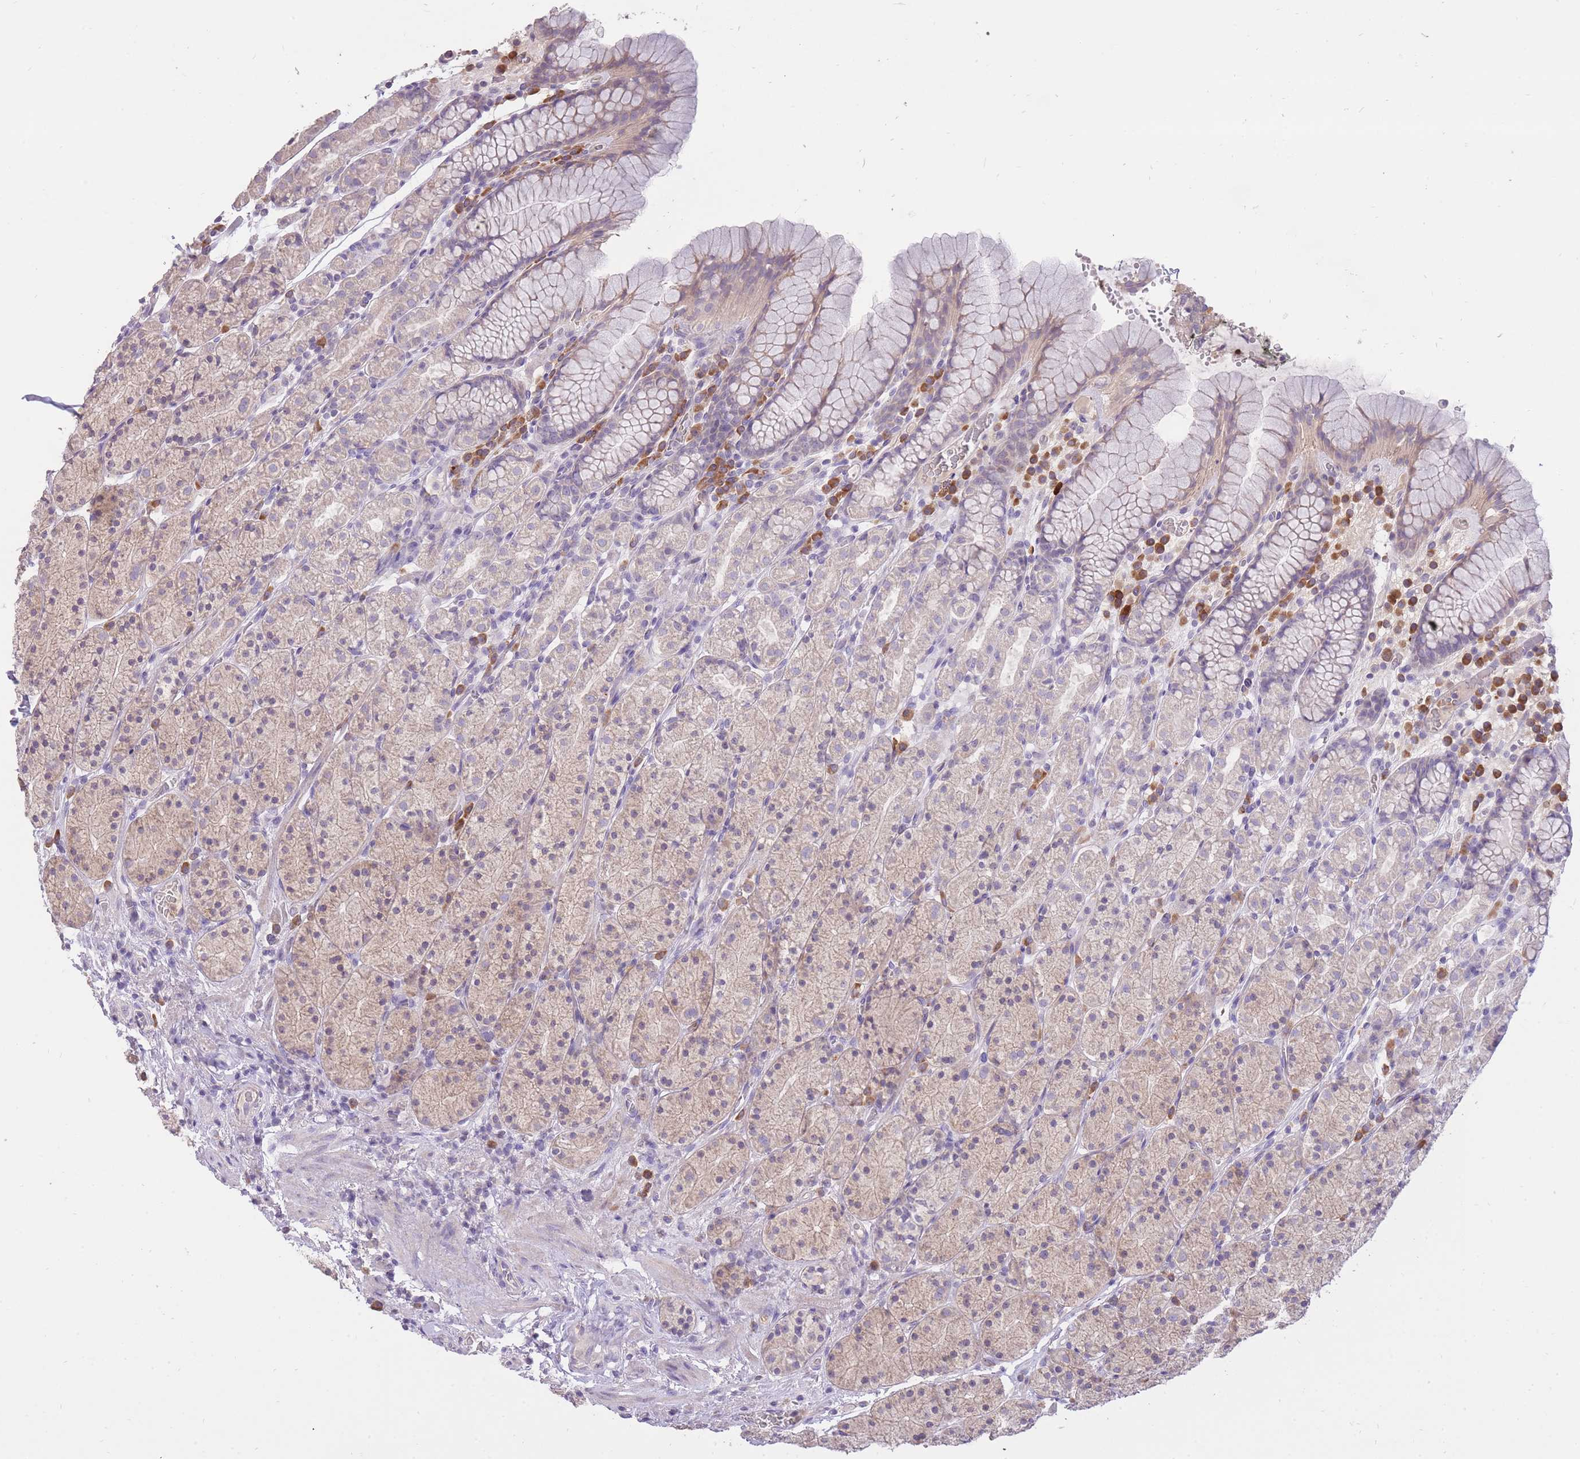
{"staining": {"intensity": "weak", "quantity": "25%-75%", "location": "cytoplasmic/membranous"}, "tissue": "stomach", "cell_type": "Glandular cells", "image_type": "normal", "snomed": [{"axis": "morphology", "description": "Normal tissue, NOS"}, {"axis": "topography", "description": "Stomach, upper"}, {"axis": "topography", "description": "Stomach"}], "caption": "An IHC photomicrograph of benign tissue is shown. Protein staining in brown highlights weak cytoplasmic/membranous positivity in stomach within glandular cells.", "gene": "FRG2B", "patient": {"sex": "male", "age": 62}}